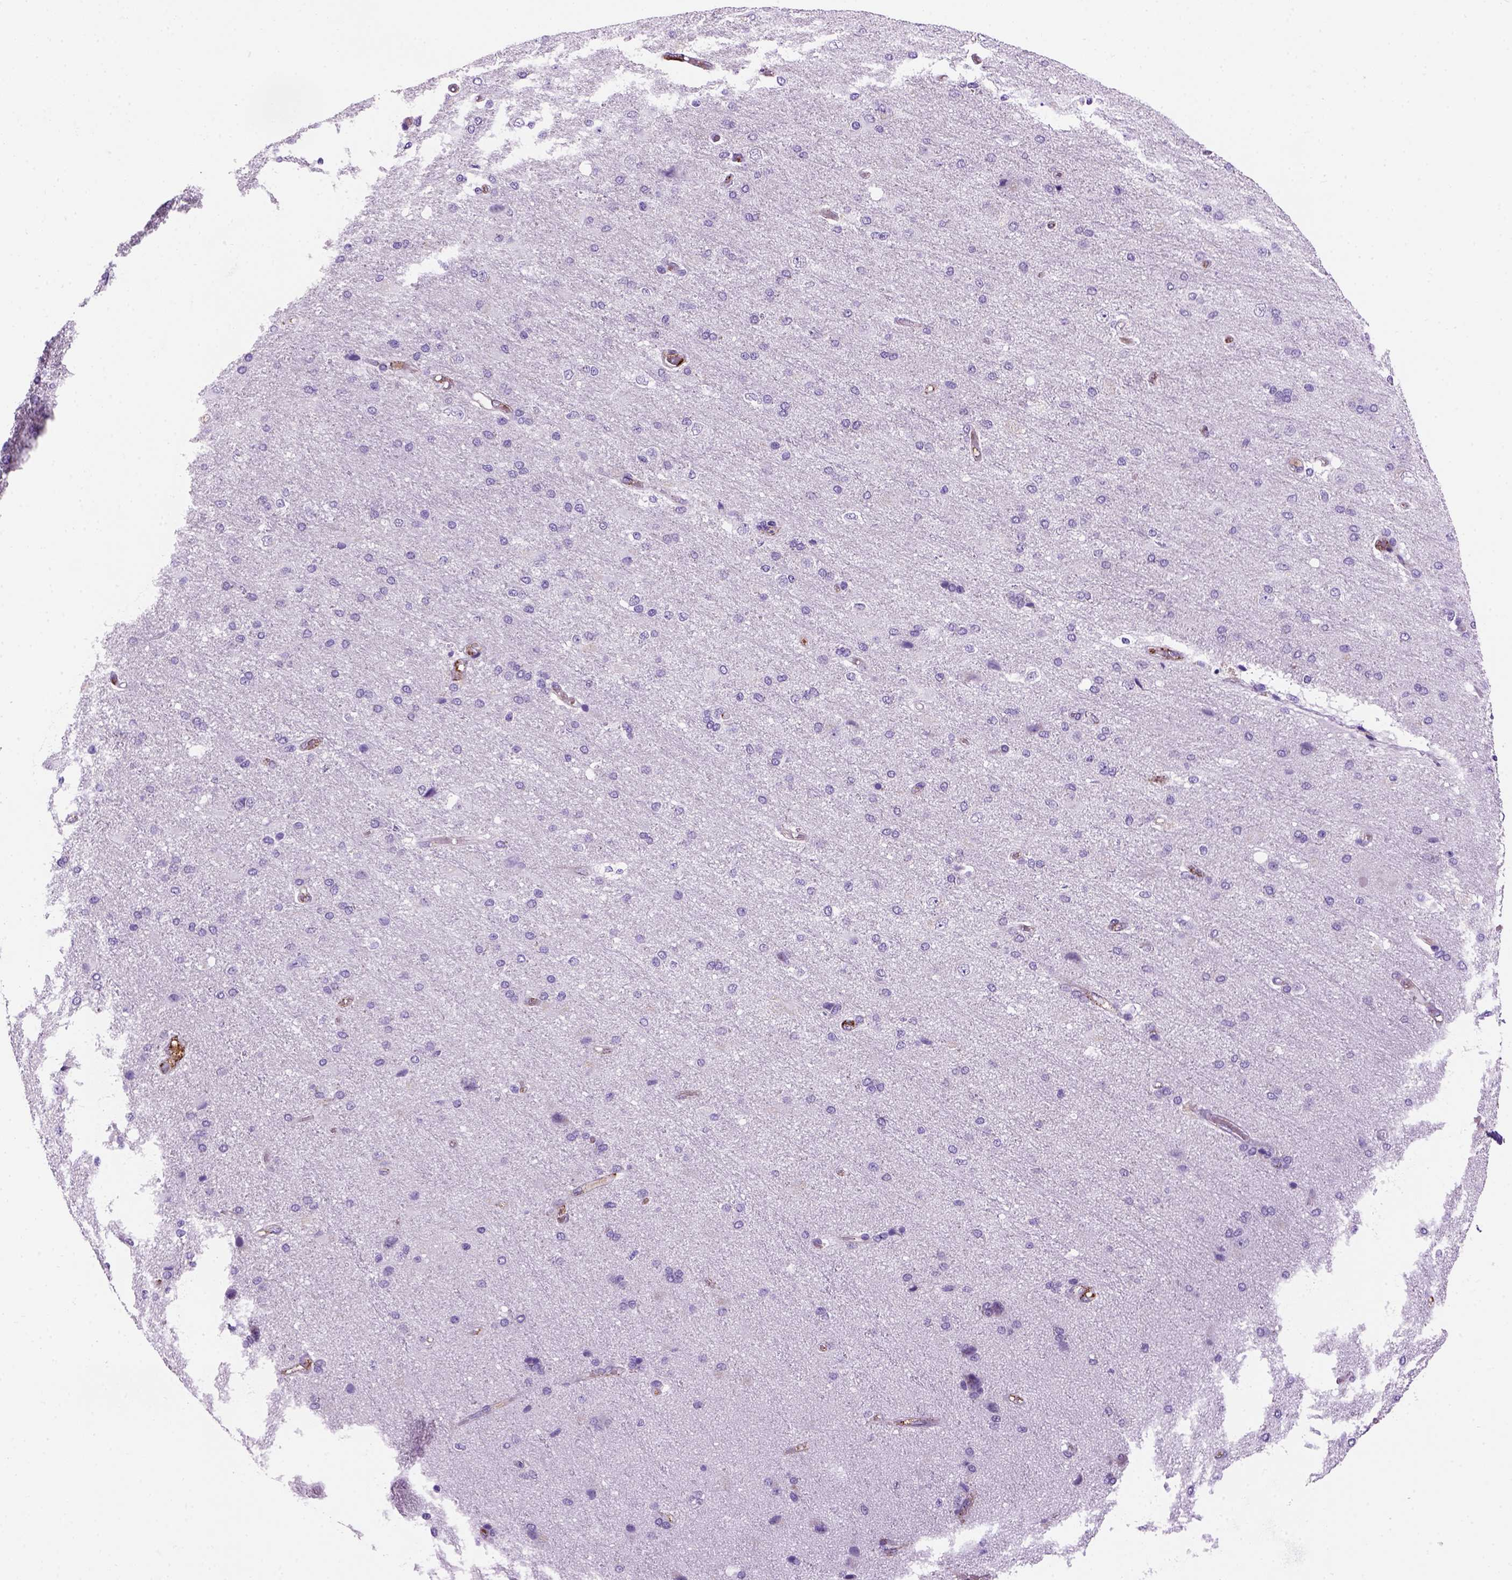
{"staining": {"intensity": "strong", "quantity": ">75%", "location": "cytoplasmic/membranous"}, "tissue": "cerebral cortex", "cell_type": "Endothelial cells", "image_type": "normal", "snomed": [{"axis": "morphology", "description": "Normal tissue, NOS"}, {"axis": "morphology", "description": "Glioma, malignant, High grade"}, {"axis": "topography", "description": "Cerebral cortex"}], "caption": "Immunohistochemical staining of normal human cerebral cortex exhibits >75% levels of strong cytoplasmic/membranous protein expression in approximately >75% of endothelial cells.", "gene": "VWF", "patient": {"sex": "male", "age": 77}}